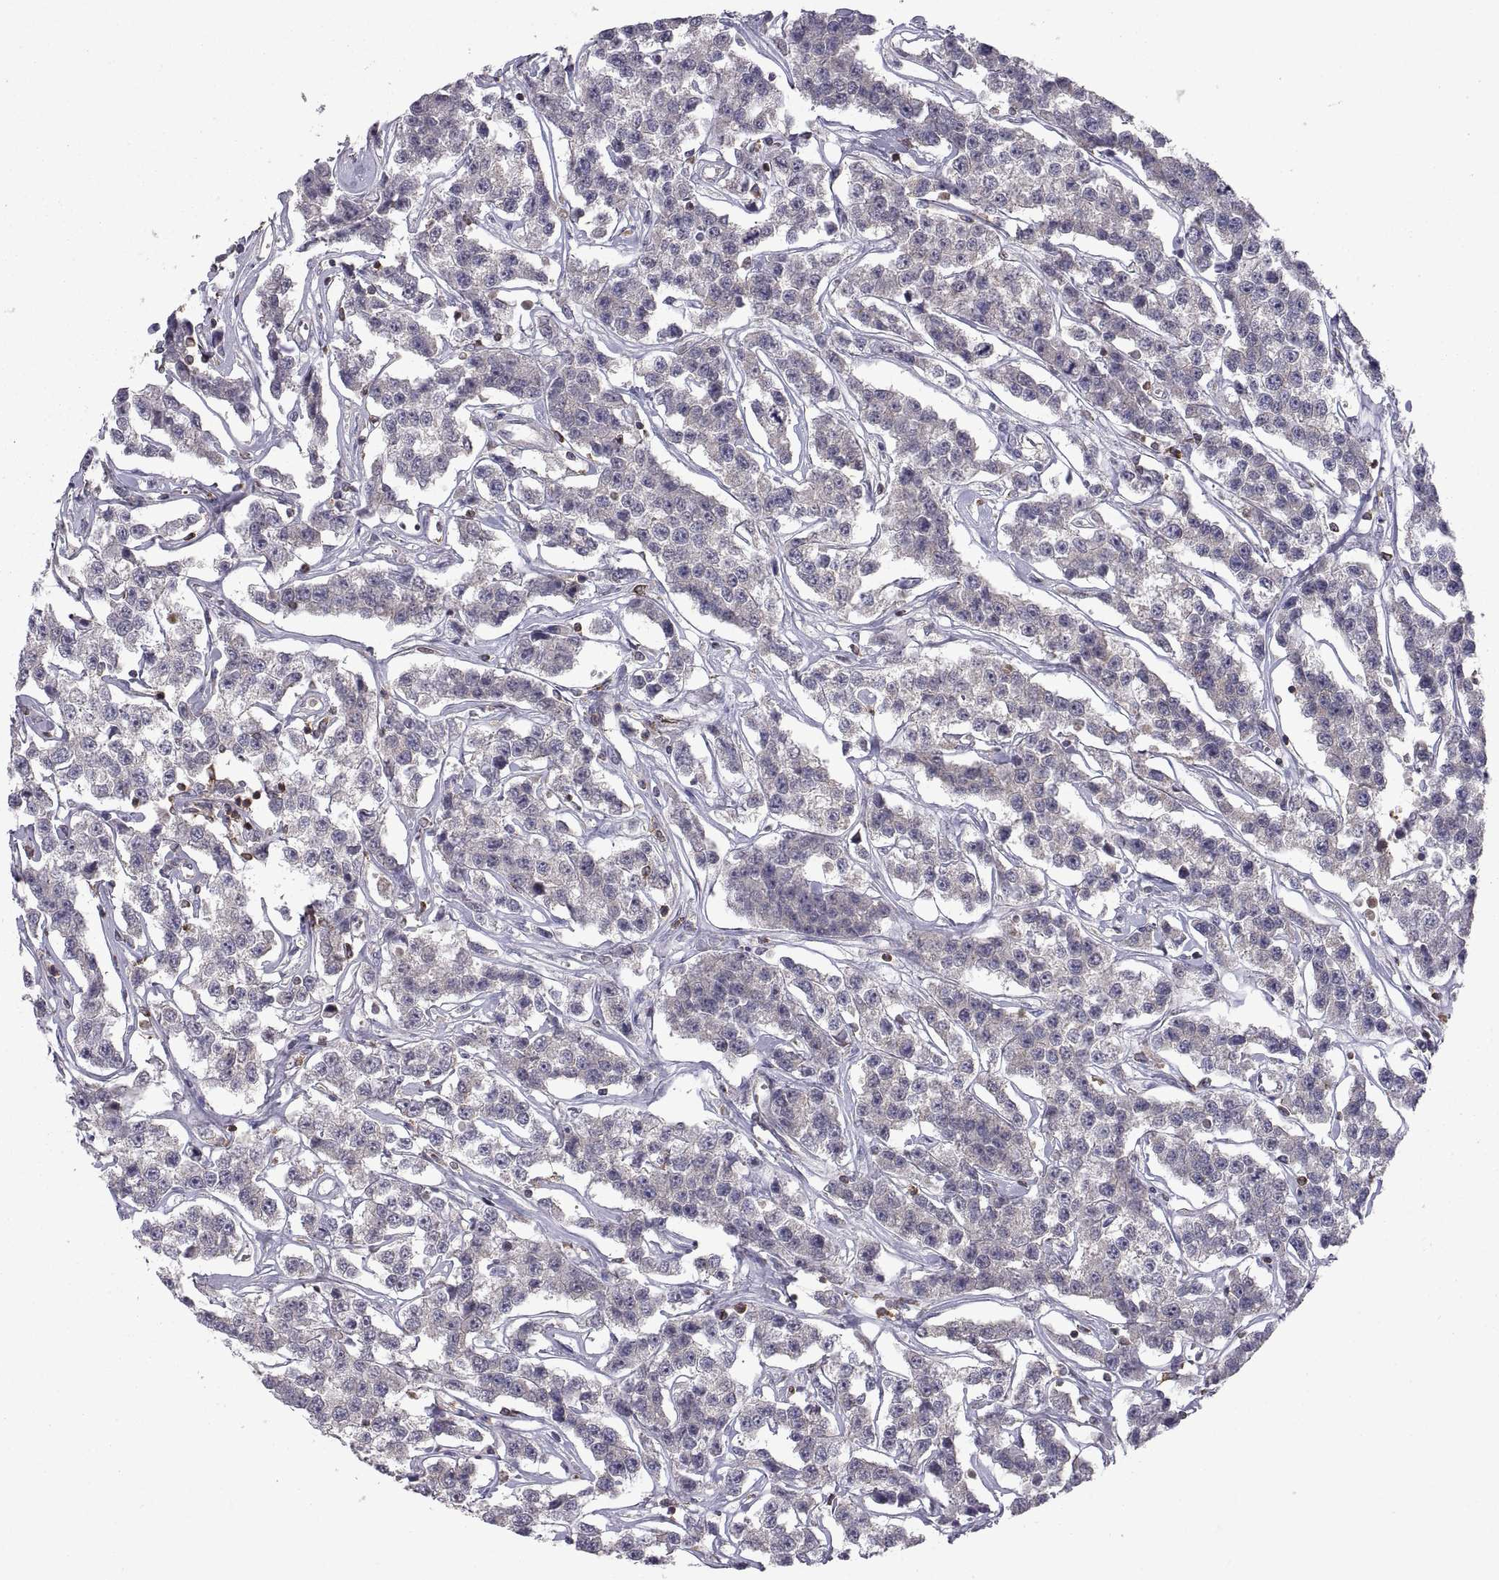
{"staining": {"intensity": "negative", "quantity": "none", "location": "none"}, "tissue": "testis cancer", "cell_type": "Tumor cells", "image_type": "cancer", "snomed": [{"axis": "morphology", "description": "Seminoma, NOS"}, {"axis": "topography", "description": "Testis"}], "caption": "A photomicrograph of human seminoma (testis) is negative for staining in tumor cells.", "gene": "EZR", "patient": {"sex": "male", "age": 59}}